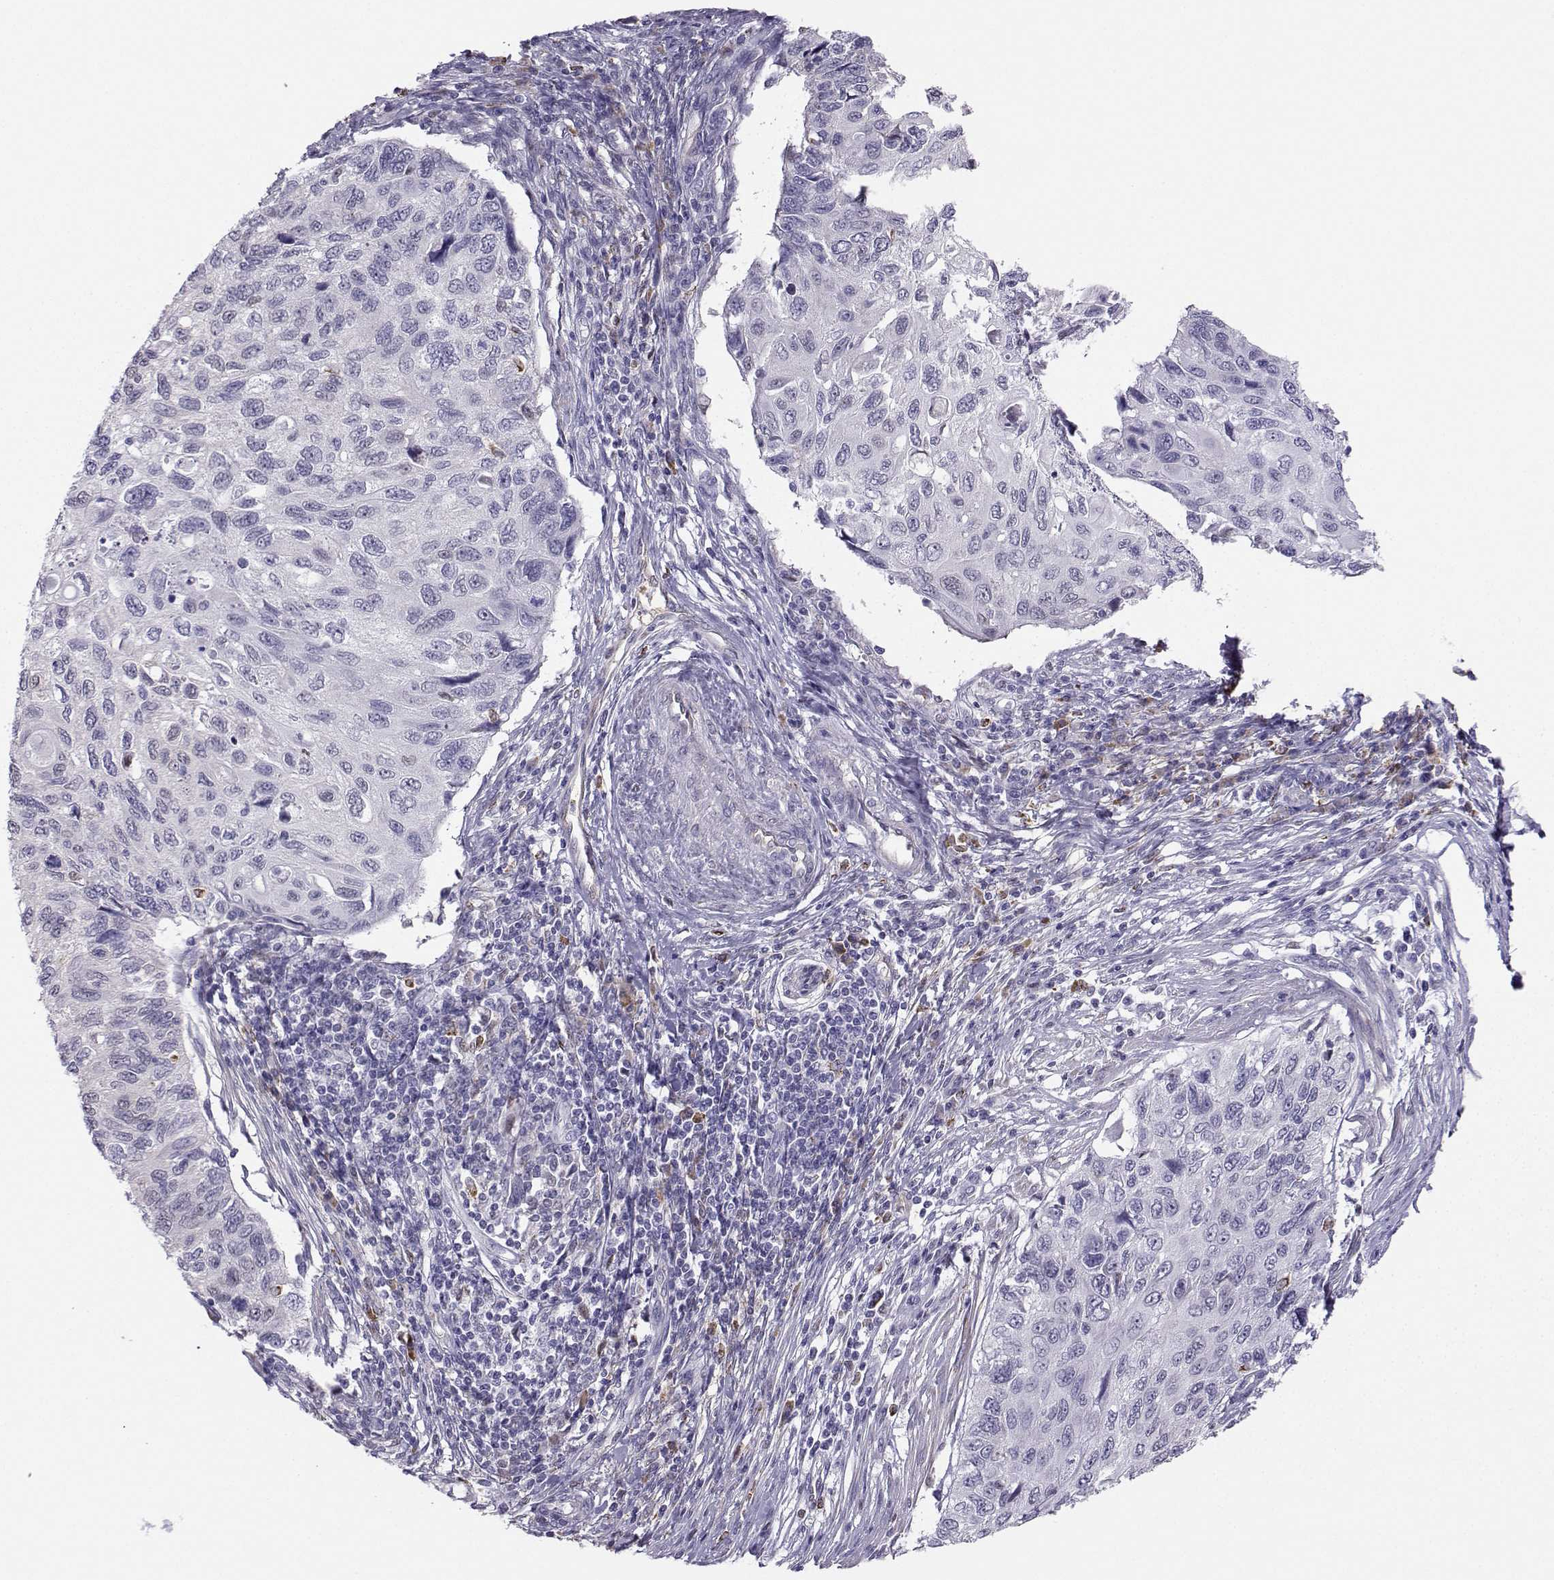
{"staining": {"intensity": "negative", "quantity": "none", "location": "none"}, "tissue": "cervical cancer", "cell_type": "Tumor cells", "image_type": "cancer", "snomed": [{"axis": "morphology", "description": "Squamous cell carcinoma, NOS"}, {"axis": "topography", "description": "Cervix"}], "caption": "IHC image of human cervical squamous cell carcinoma stained for a protein (brown), which displays no positivity in tumor cells.", "gene": "DCLK3", "patient": {"sex": "female", "age": 70}}